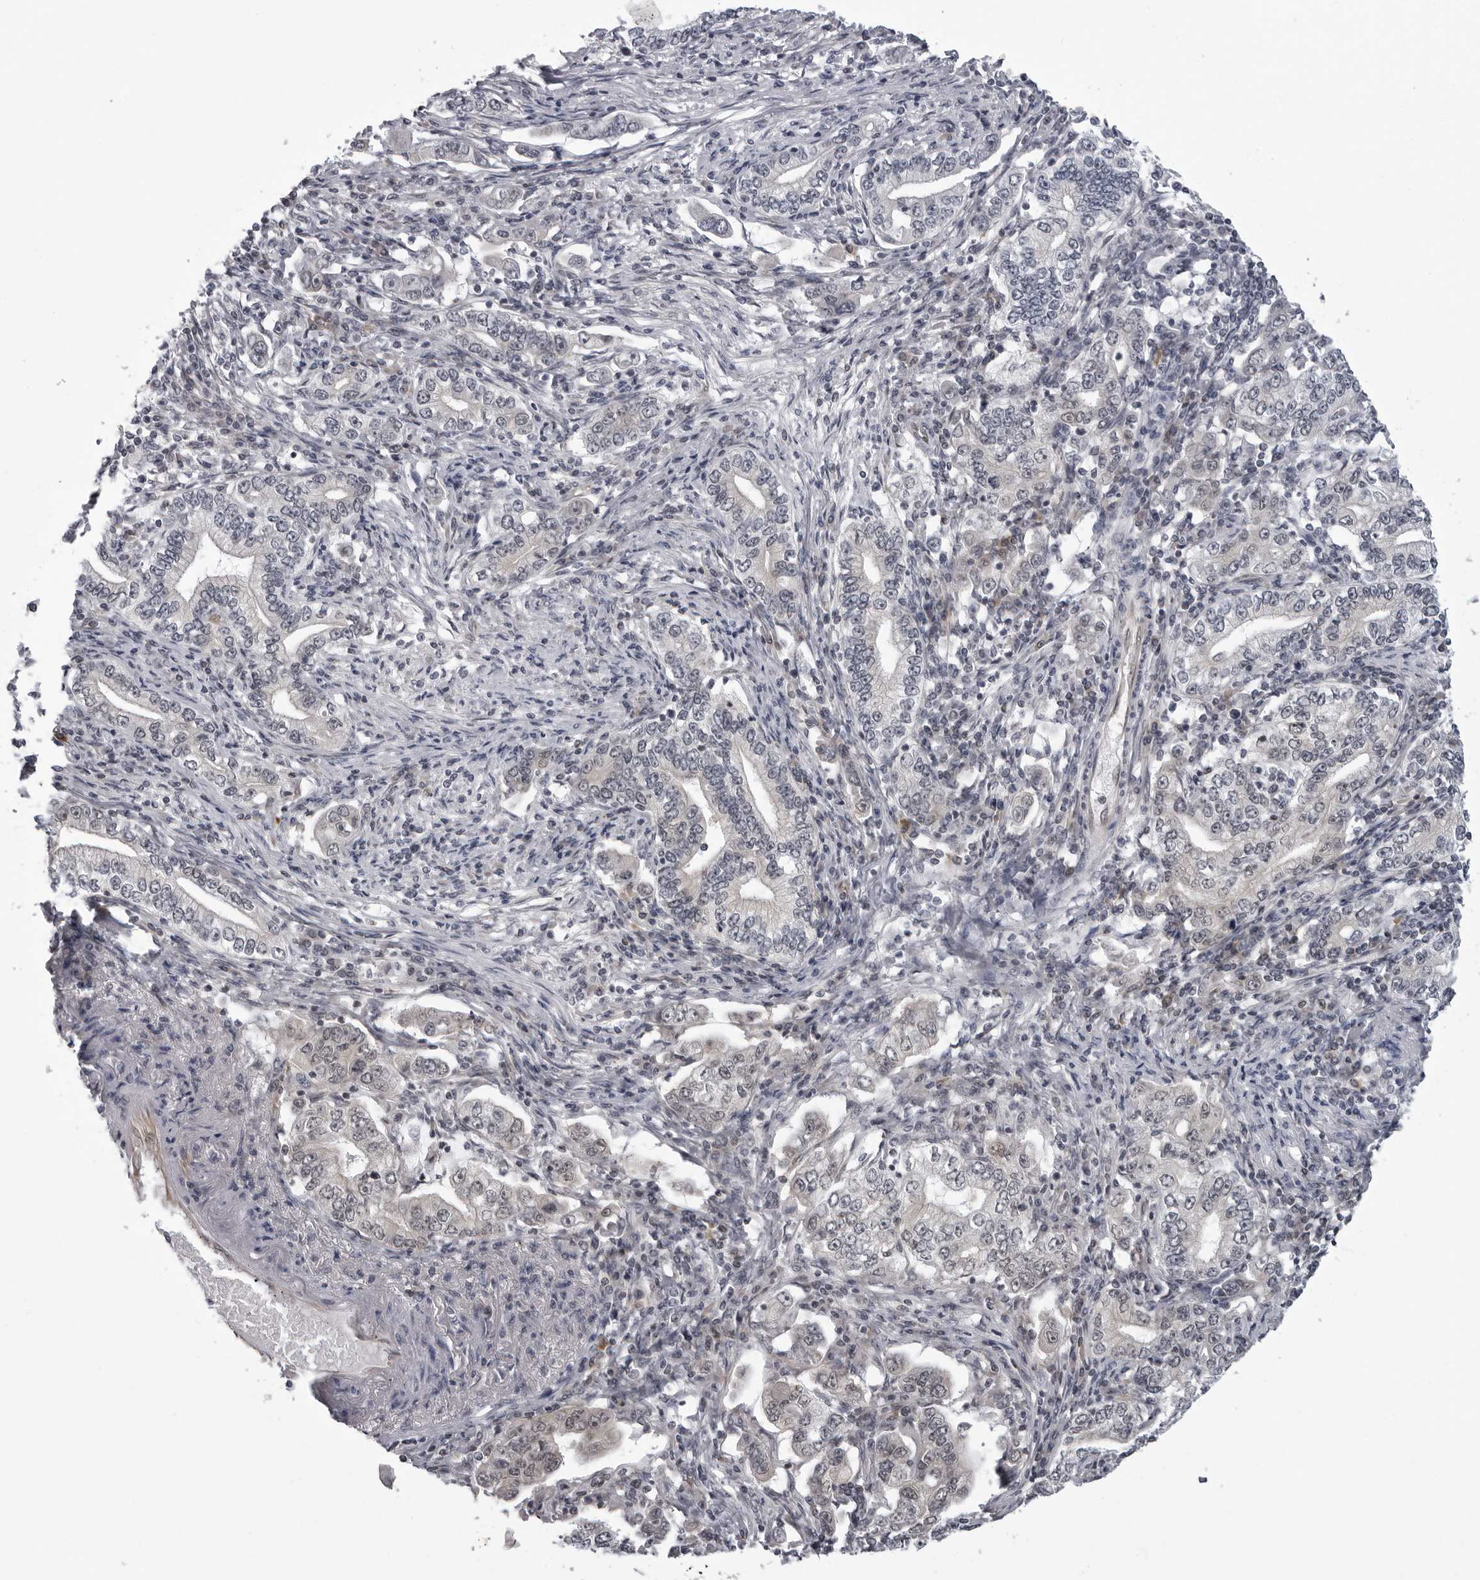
{"staining": {"intensity": "weak", "quantity": "25%-75%", "location": "cytoplasmic/membranous,nuclear"}, "tissue": "stomach cancer", "cell_type": "Tumor cells", "image_type": "cancer", "snomed": [{"axis": "morphology", "description": "Adenocarcinoma, NOS"}, {"axis": "topography", "description": "Stomach, lower"}], "caption": "A low amount of weak cytoplasmic/membranous and nuclear staining is present in approximately 25%-75% of tumor cells in stomach adenocarcinoma tissue.", "gene": "MAPK12", "patient": {"sex": "female", "age": 72}}